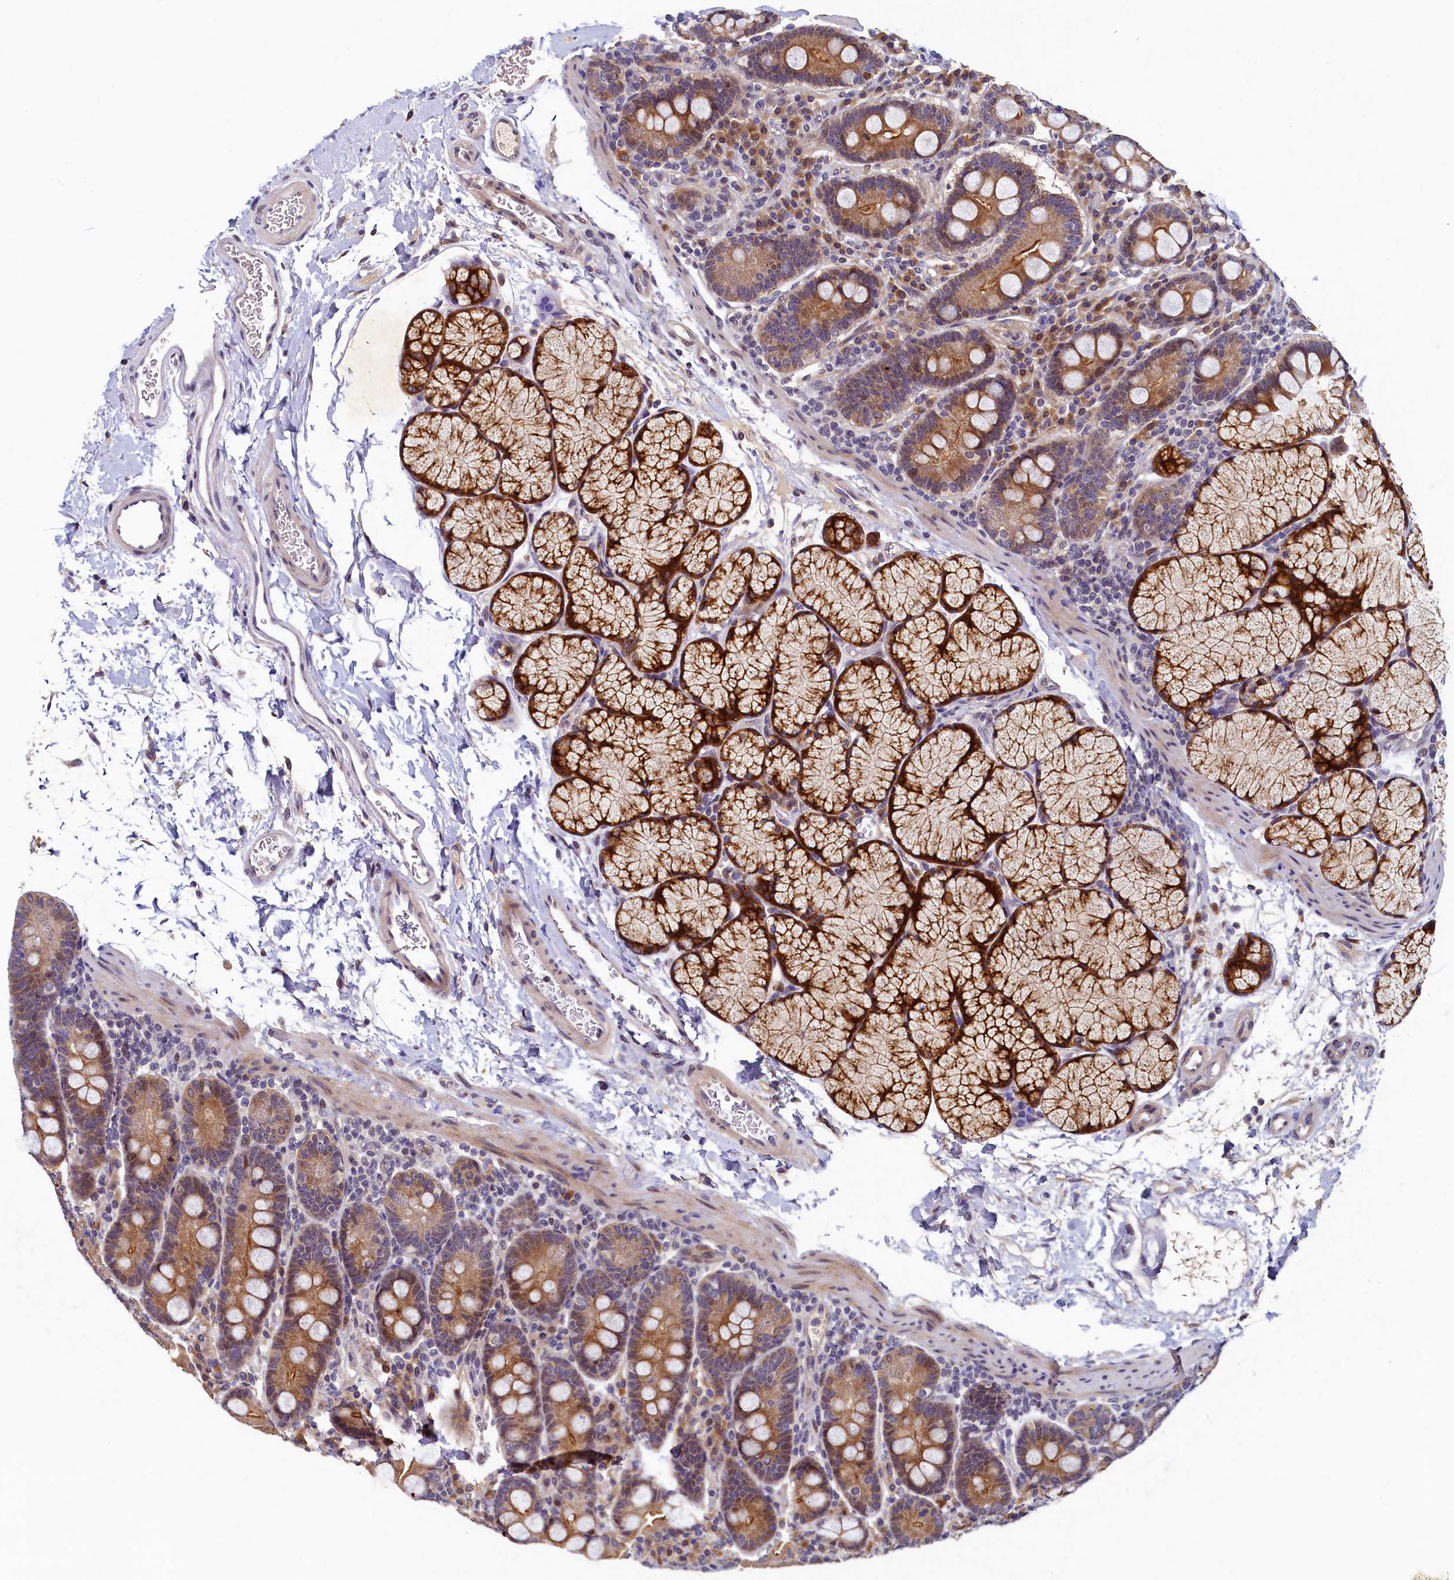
{"staining": {"intensity": "moderate", "quantity": "25%-75%", "location": "cytoplasmic/membranous"}, "tissue": "duodenum", "cell_type": "Glandular cells", "image_type": "normal", "snomed": [{"axis": "morphology", "description": "Normal tissue, NOS"}, {"axis": "topography", "description": "Duodenum"}], "caption": "IHC micrograph of benign duodenum: human duodenum stained using immunohistochemistry (IHC) shows medium levels of moderate protein expression localized specifically in the cytoplasmic/membranous of glandular cells, appearing as a cytoplasmic/membranous brown color.", "gene": "LATS2", "patient": {"sex": "male", "age": 35}}